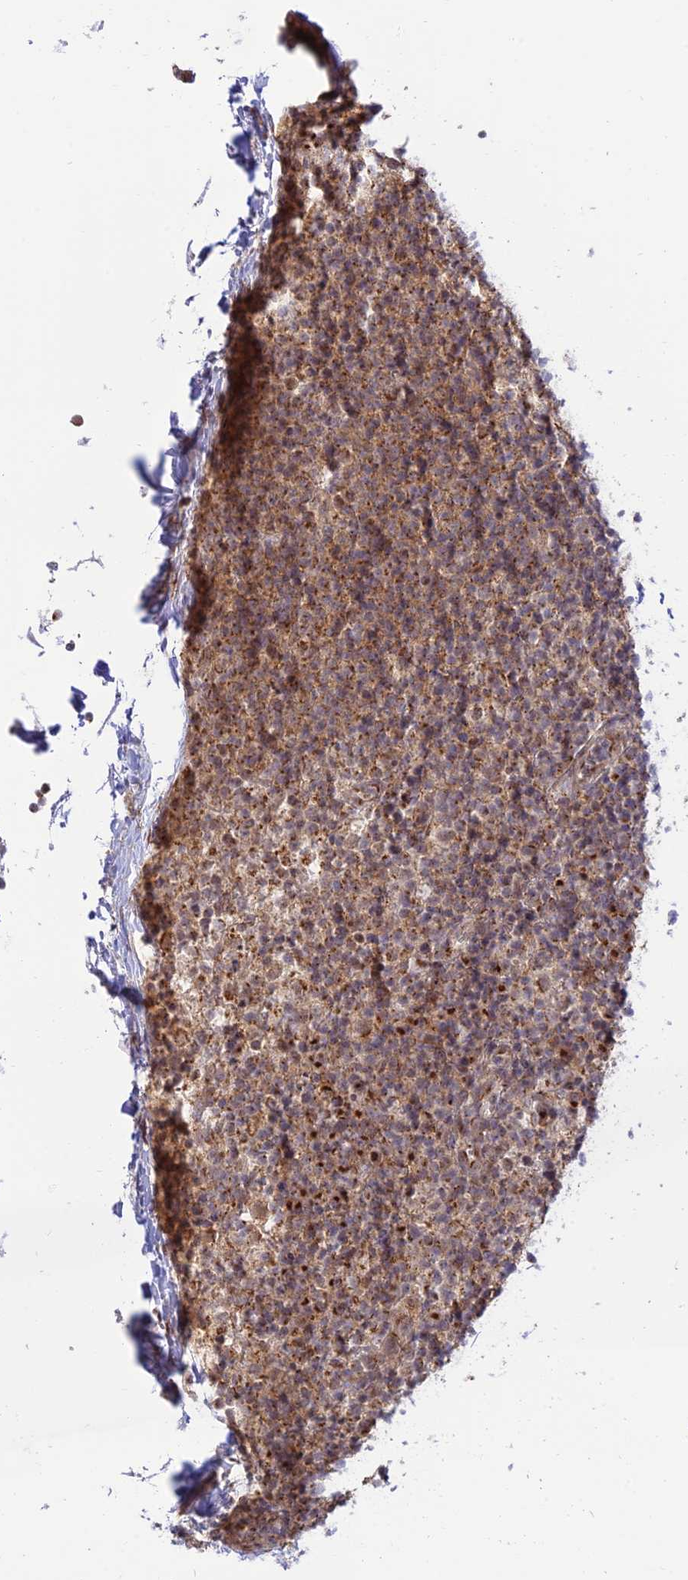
{"staining": {"intensity": "weak", "quantity": ">75%", "location": "cytoplasmic/membranous"}, "tissue": "lymph node", "cell_type": "Germinal center cells", "image_type": "normal", "snomed": [{"axis": "morphology", "description": "Normal tissue, NOS"}, {"axis": "morphology", "description": "Inflammation, NOS"}, {"axis": "topography", "description": "Lymph node"}], "caption": "Immunohistochemistry micrograph of unremarkable lymph node stained for a protein (brown), which demonstrates low levels of weak cytoplasmic/membranous positivity in about >75% of germinal center cells.", "gene": "GOLGA3", "patient": {"sex": "male", "age": 55}}